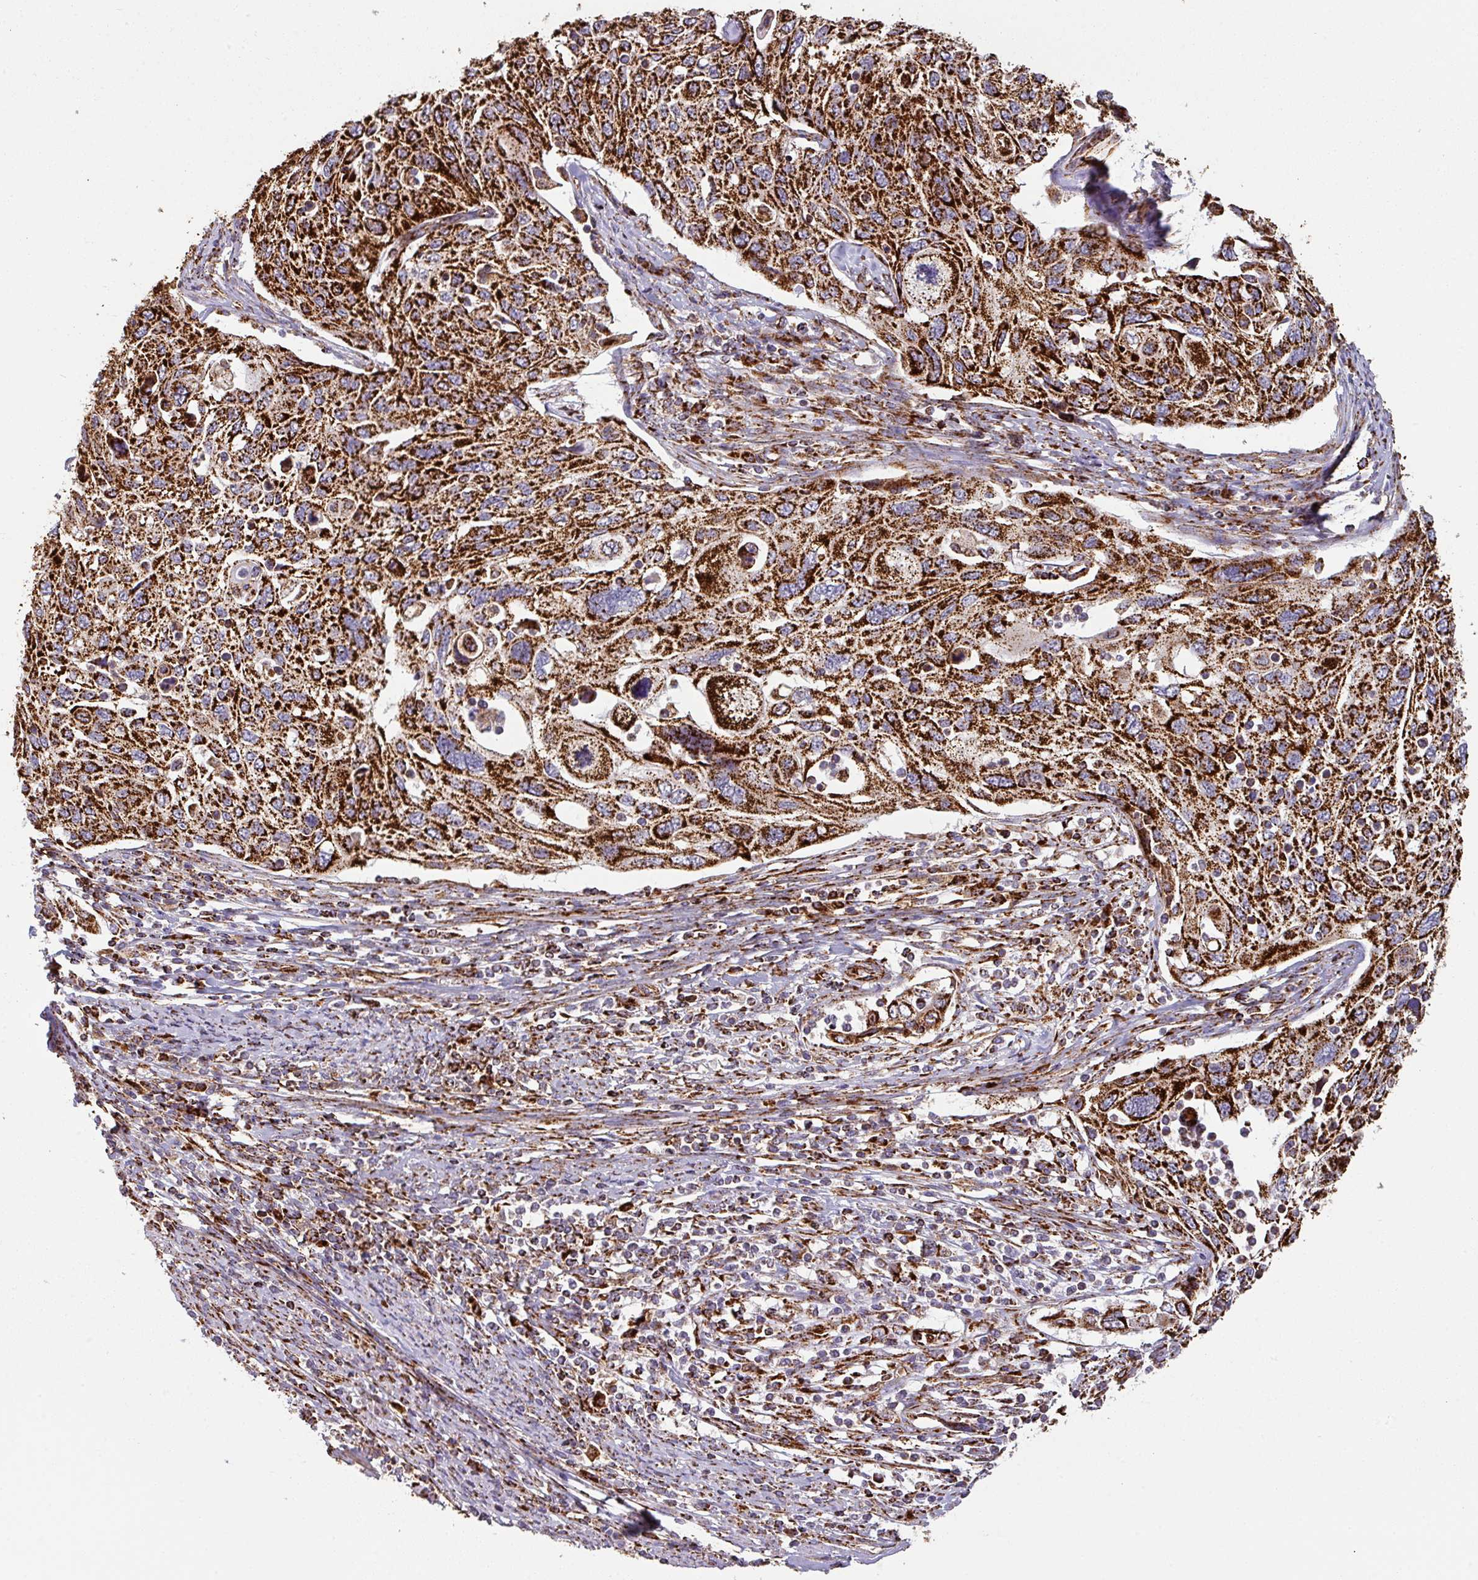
{"staining": {"intensity": "strong", "quantity": ">75%", "location": "cytoplasmic/membranous"}, "tissue": "cervical cancer", "cell_type": "Tumor cells", "image_type": "cancer", "snomed": [{"axis": "morphology", "description": "Squamous cell carcinoma, NOS"}, {"axis": "topography", "description": "Cervix"}], "caption": "IHC histopathology image of cervical cancer stained for a protein (brown), which exhibits high levels of strong cytoplasmic/membranous expression in approximately >75% of tumor cells.", "gene": "TRAP1", "patient": {"sex": "female", "age": 70}}